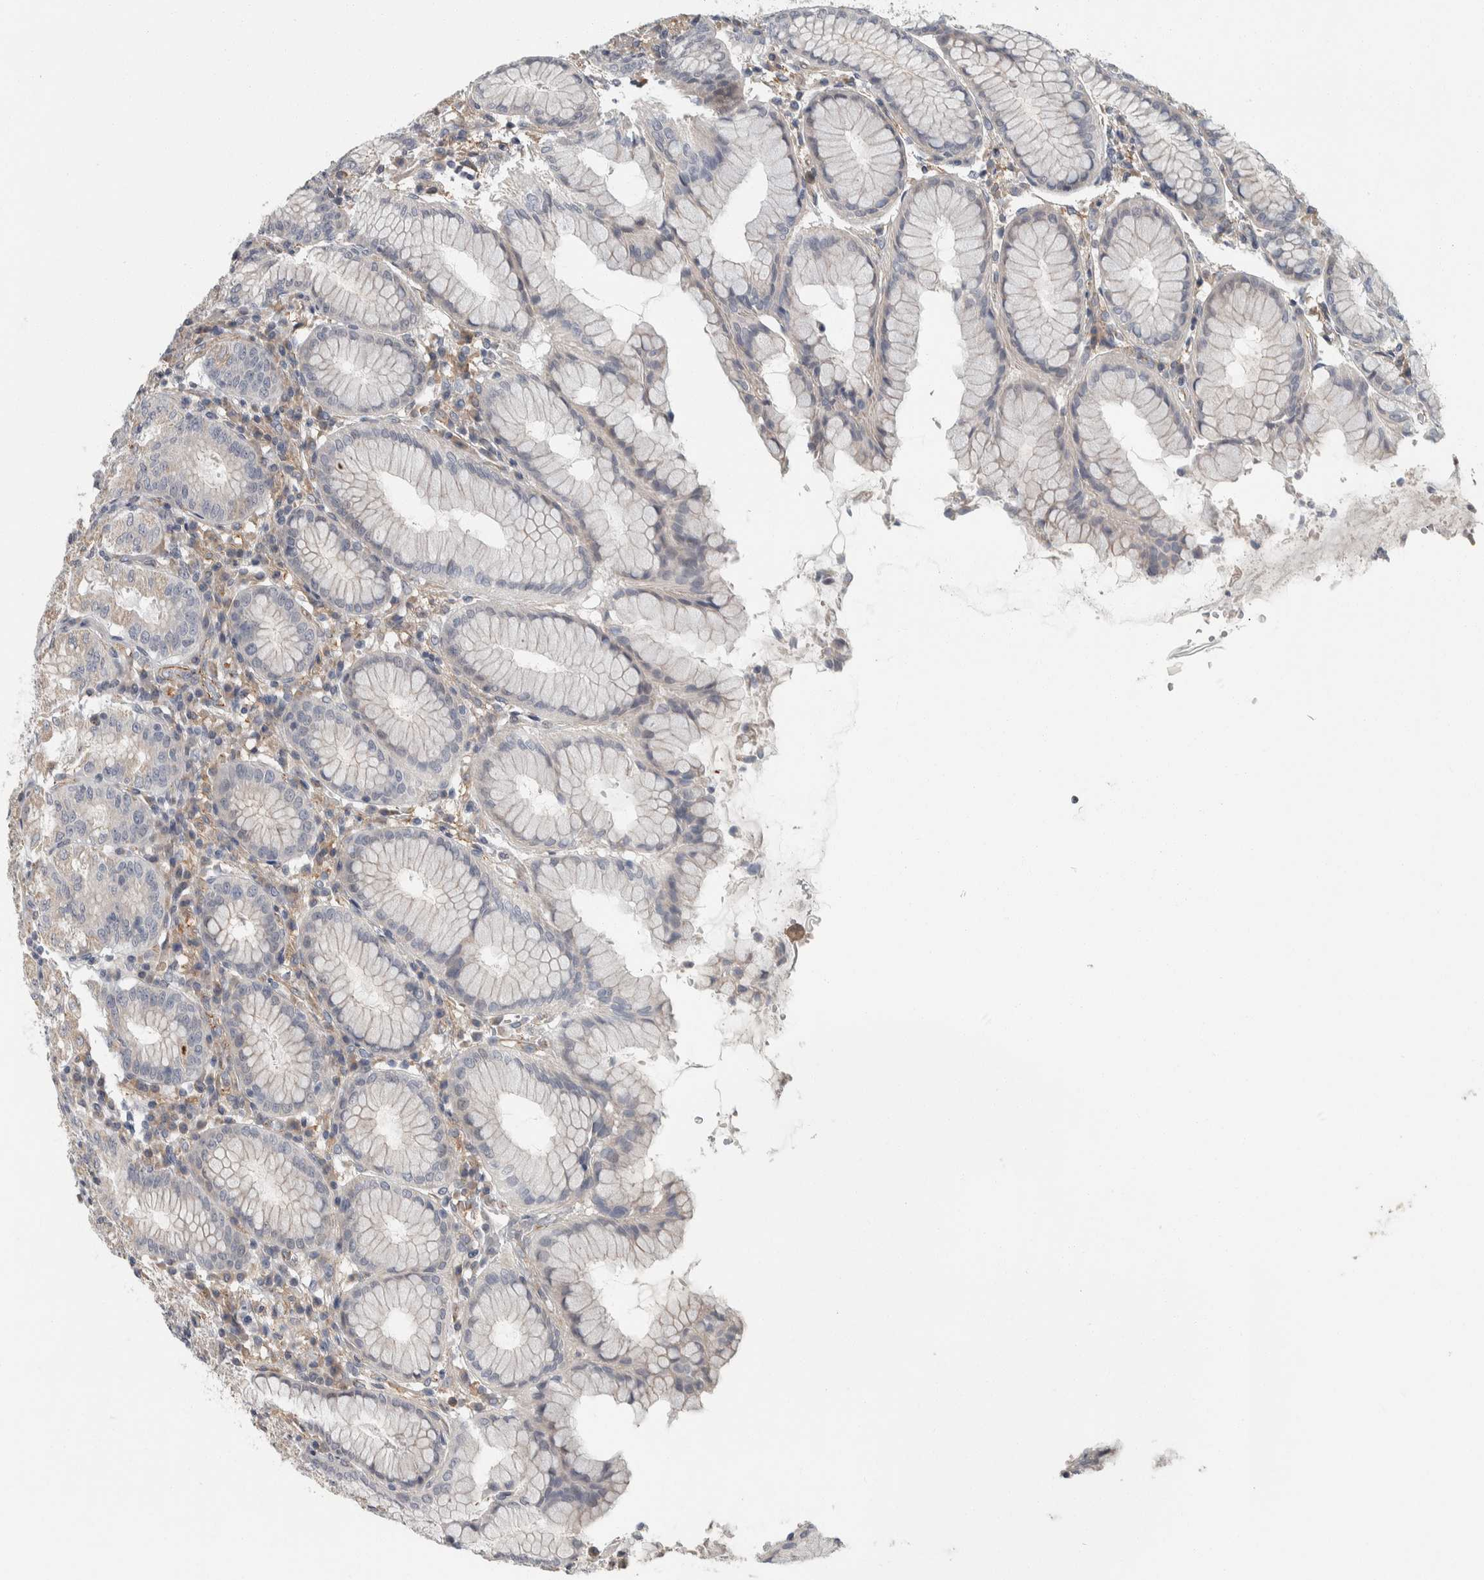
{"staining": {"intensity": "weak", "quantity": "<25%", "location": "cytoplasmic/membranous"}, "tissue": "stomach", "cell_type": "Glandular cells", "image_type": "normal", "snomed": [{"axis": "morphology", "description": "Normal tissue, NOS"}, {"axis": "topography", "description": "Stomach"}, {"axis": "topography", "description": "Stomach, lower"}], "caption": "A high-resolution photomicrograph shows immunohistochemistry (IHC) staining of benign stomach, which reveals no significant staining in glandular cells.", "gene": "KCNJ3", "patient": {"sex": "female", "age": 56}}